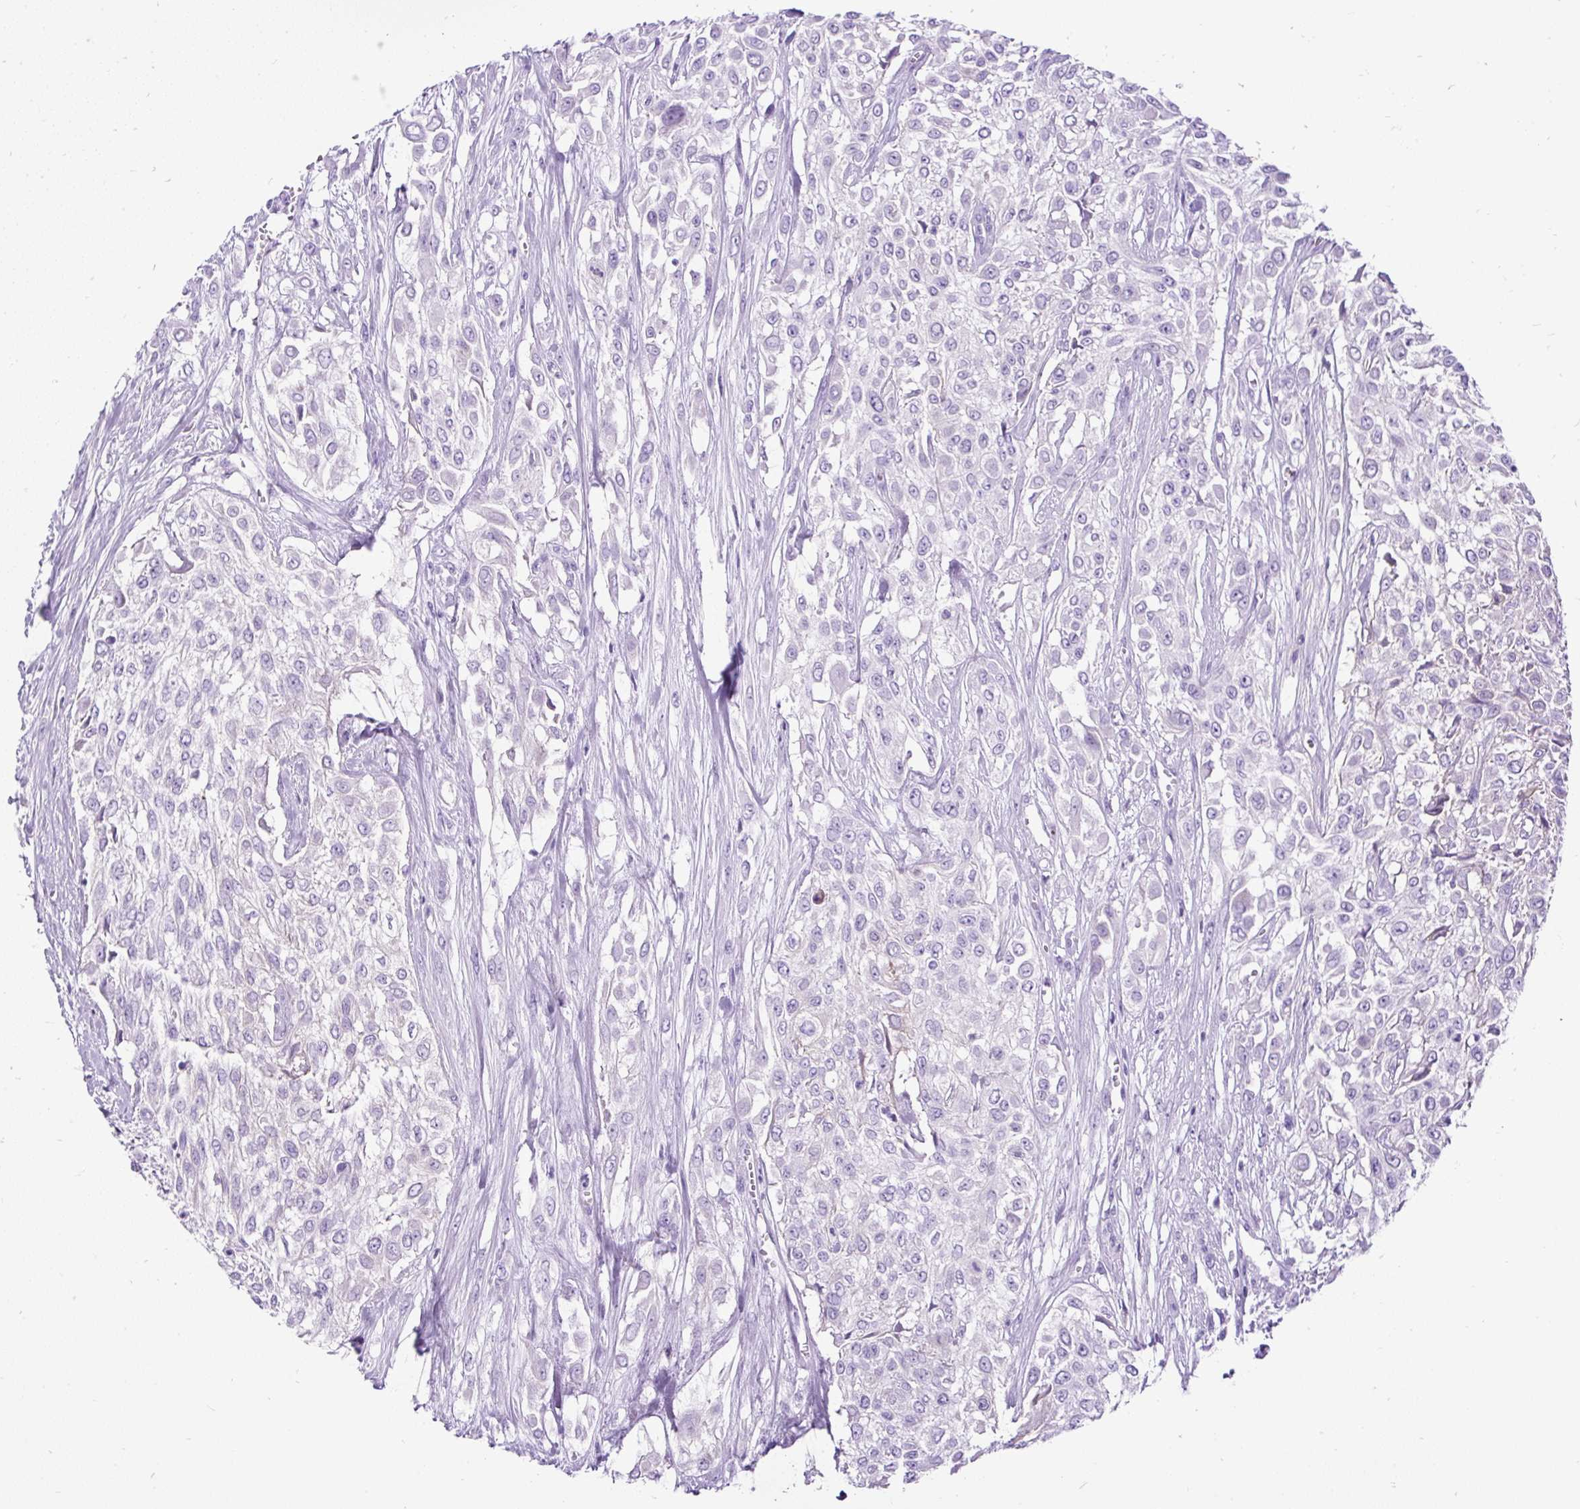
{"staining": {"intensity": "negative", "quantity": "none", "location": "none"}, "tissue": "urothelial cancer", "cell_type": "Tumor cells", "image_type": "cancer", "snomed": [{"axis": "morphology", "description": "Urothelial carcinoma, High grade"}, {"axis": "topography", "description": "Urinary bladder"}], "caption": "There is no significant expression in tumor cells of high-grade urothelial carcinoma. (DAB (3,3'-diaminobenzidine) IHC with hematoxylin counter stain).", "gene": "PDIA2", "patient": {"sex": "male", "age": 57}}